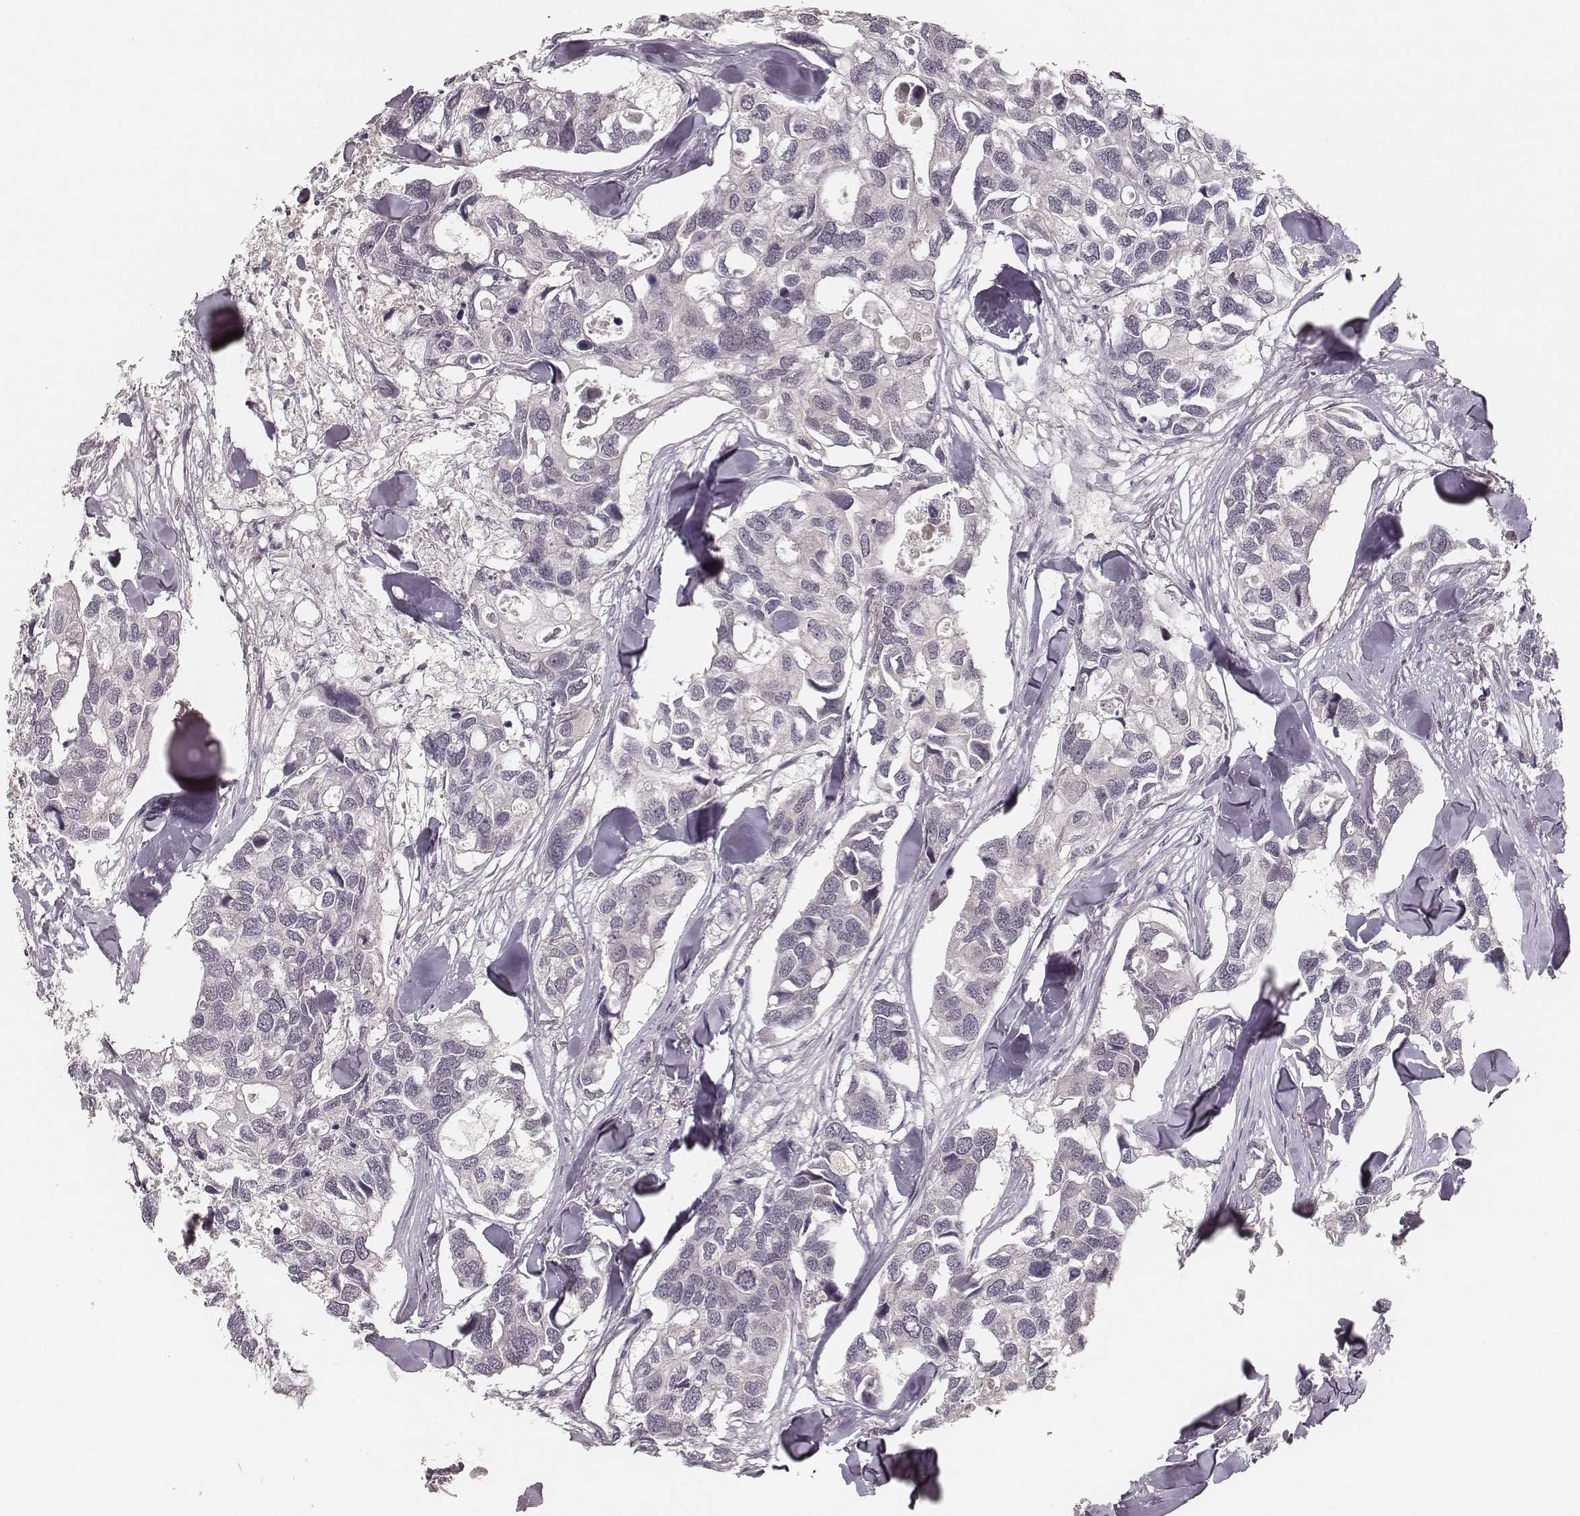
{"staining": {"intensity": "negative", "quantity": "none", "location": "none"}, "tissue": "breast cancer", "cell_type": "Tumor cells", "image_type": "cancer", "snomed": [{"axis": "morphology", "description": "Duct carcinoma"}, {"axis": "topography", "description": "Breast"}], "caption": "This is an immunohistochemistry micrograph of breast cancer (intraductal carcinoma). There is no positivity in tumor cells.", "gene": "LY6K", "patient": {"sex": "female", "age": 83}}